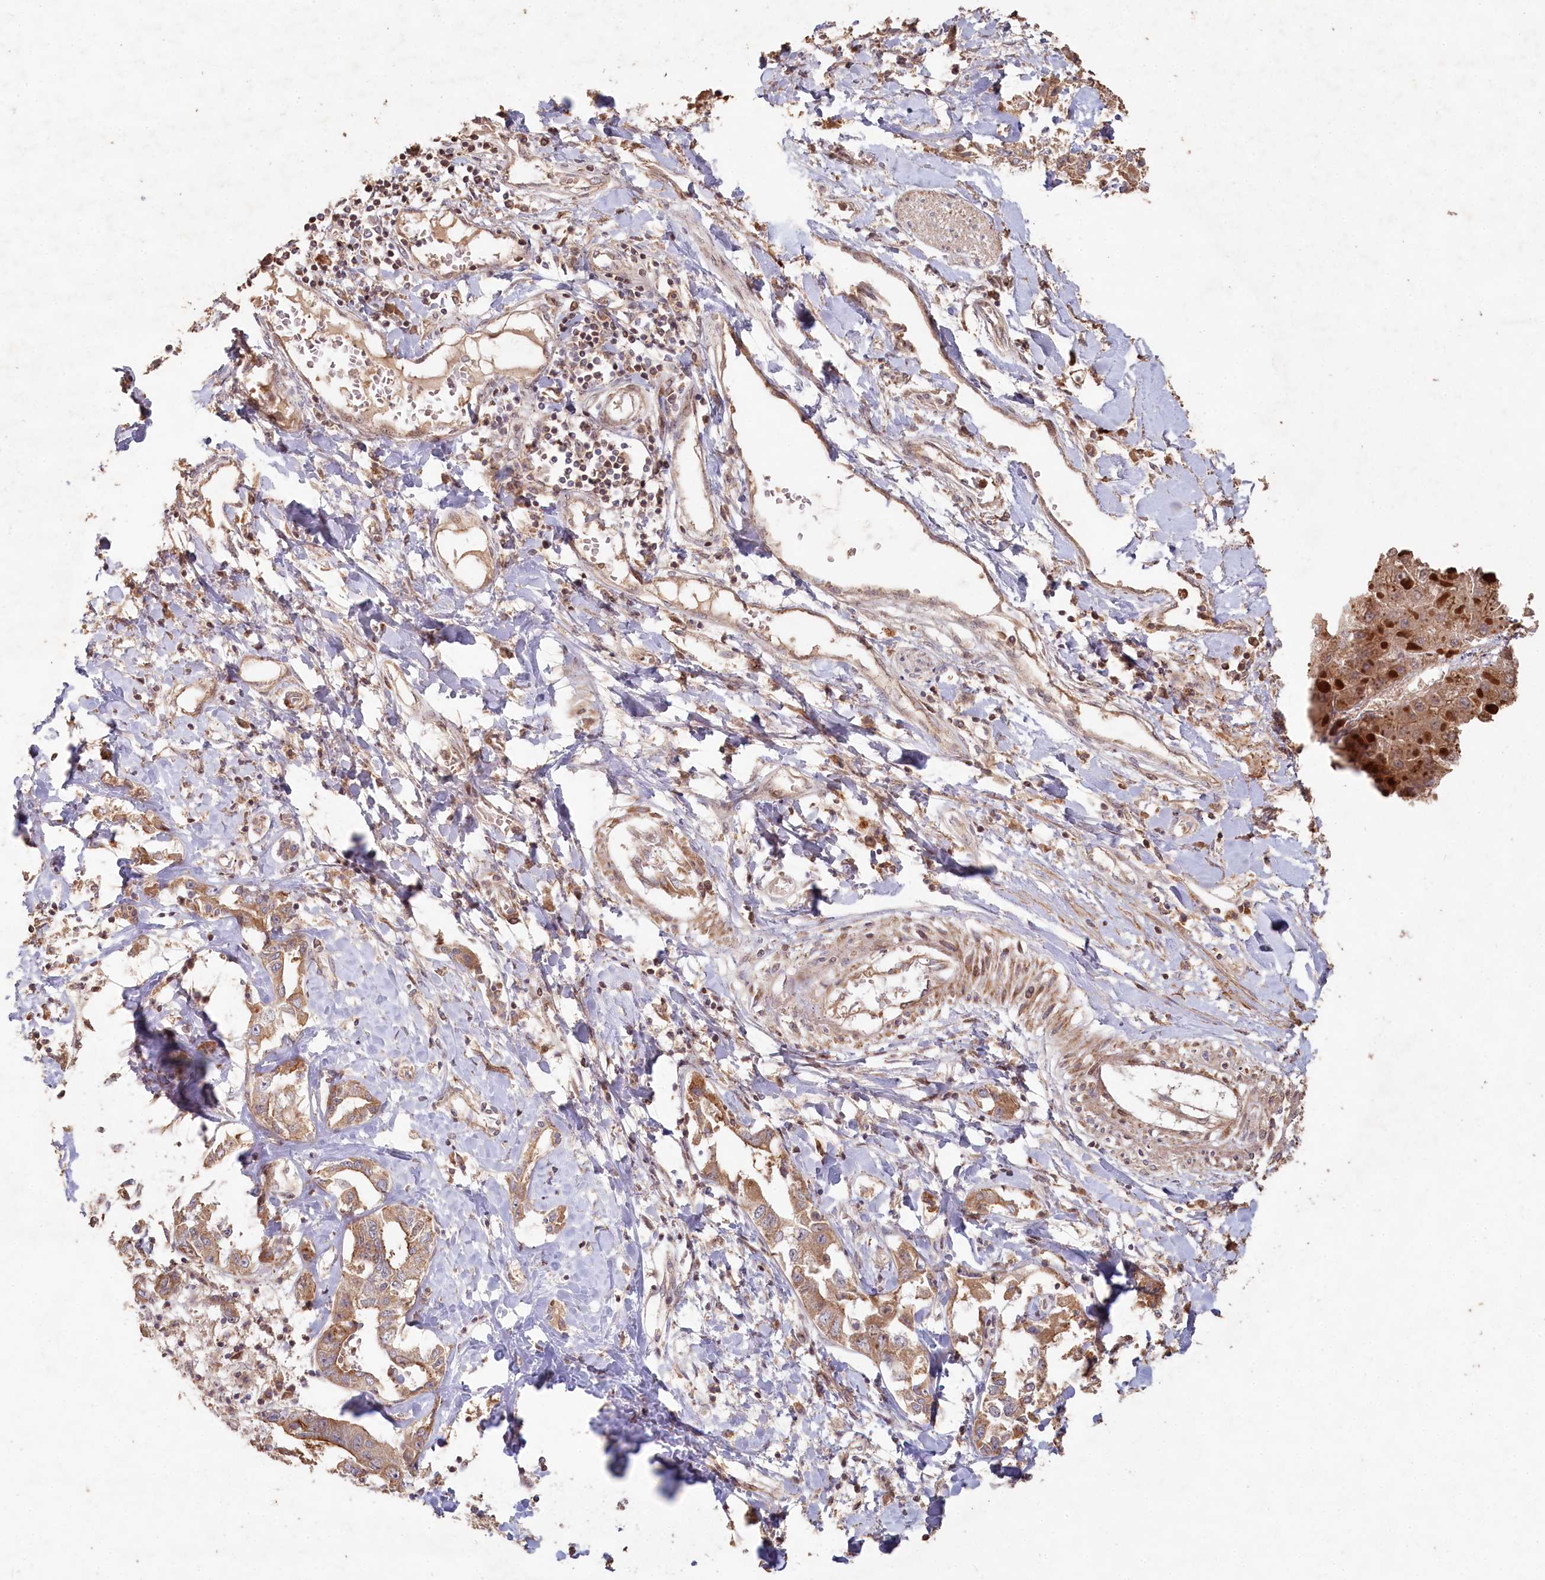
{"staining": {"intensity": "moderate", "quantity": ">75%", "location": "cytoplasmic/membranous"}, "tissue": "liver cancer", "cell_type": "Tumor cells", "image_type": "cancer", "snomed": [{"axis": "morphology", "description": "Cholangiocarcinoma"}, {"axis": "topography", "description": "Liver"}], "caption": "Immunohistochemistry (IHC) micrograph of neoplastic tissue: cholangiocarcinoma (liver) stained using immunohistochemistry (IHC) displays medium levels of moderate protein expression localized specifically in the cytoplasmic/membranous of tumor cells, appearing as a cytoplasmic/membranous brown color.", "gene": "HAL", "patient": {"sex": "male", "age": 59}}